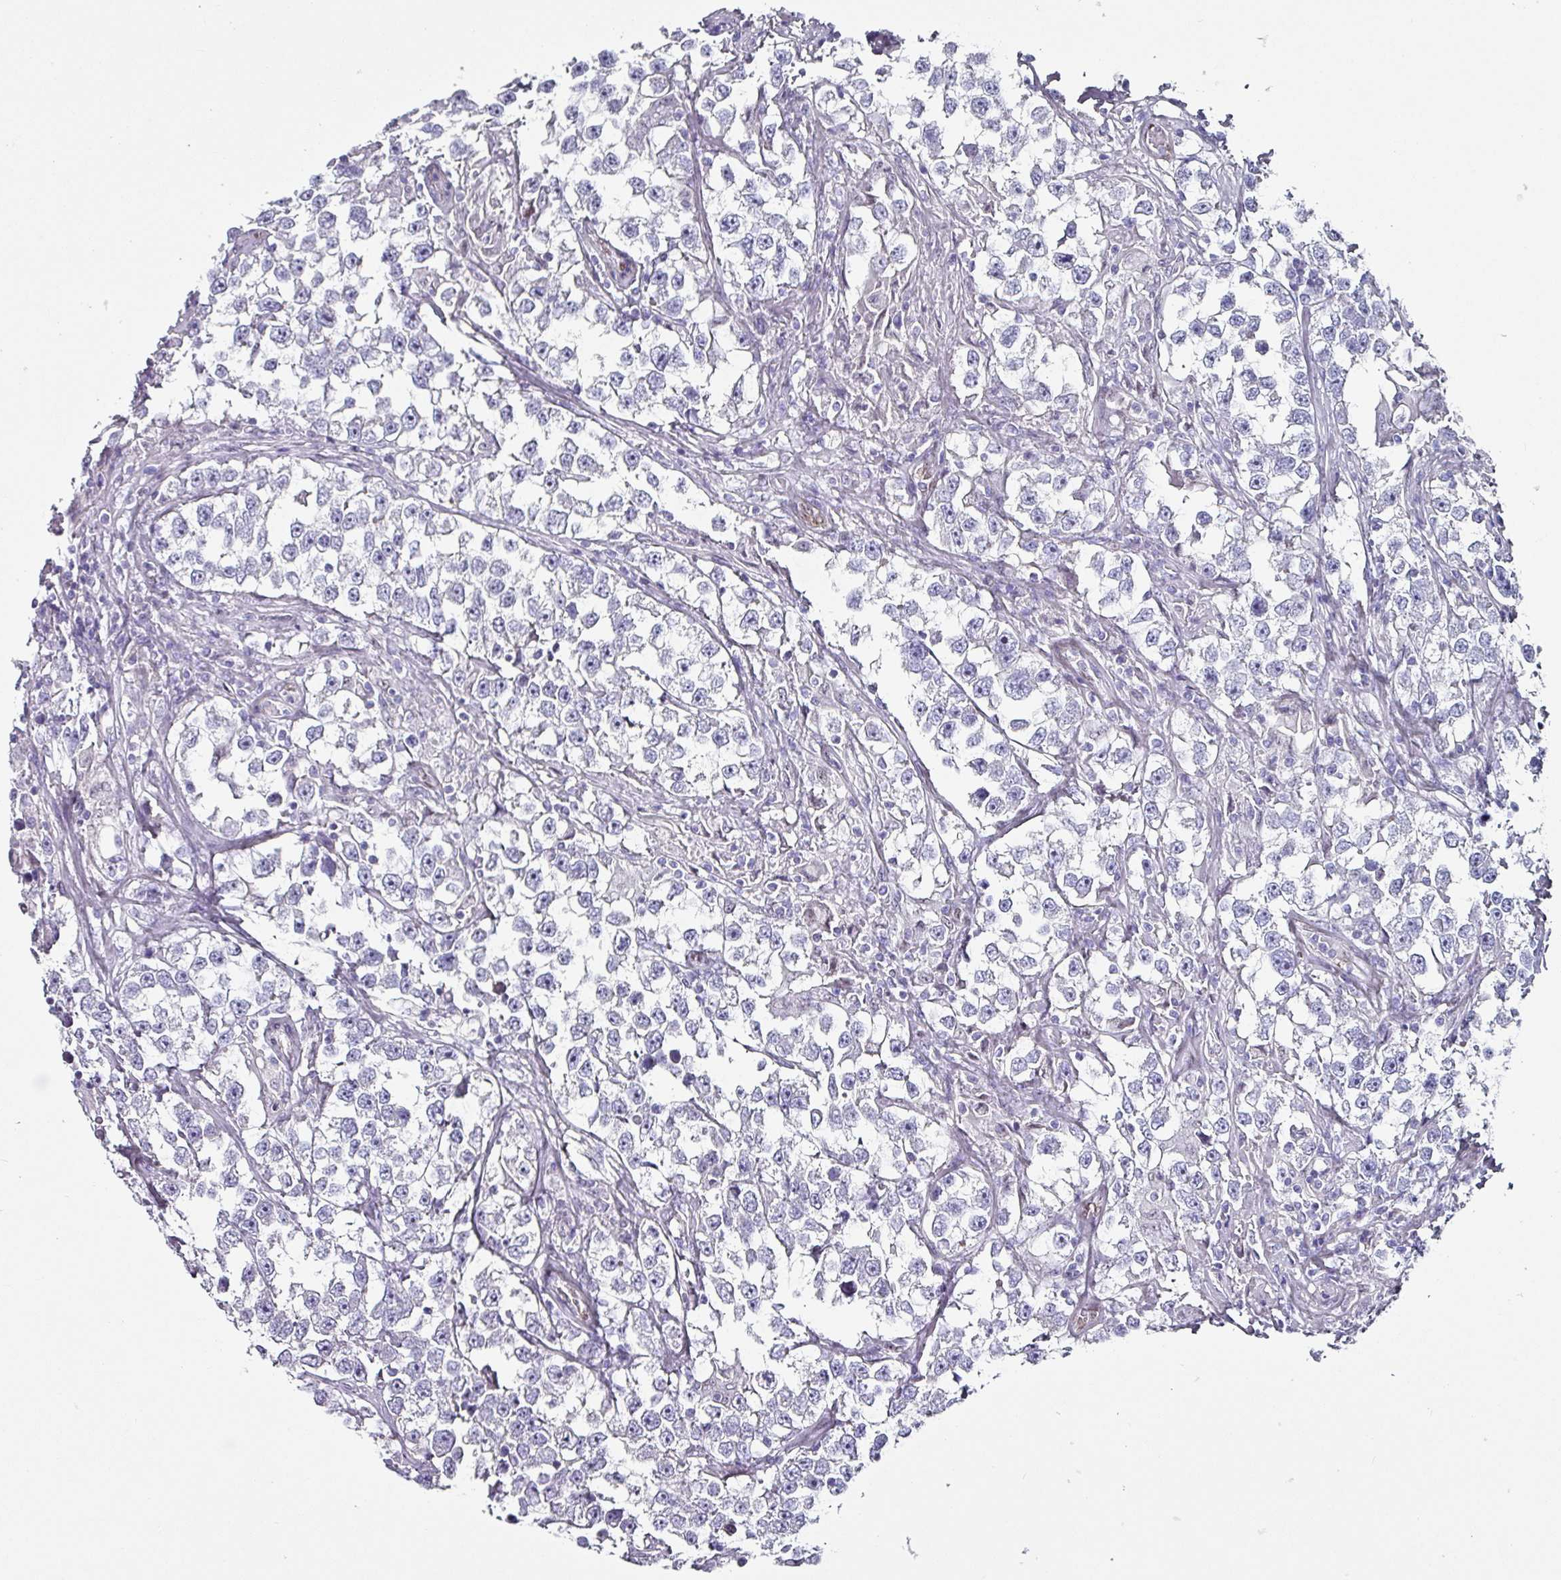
{"staining": {"intensity": "negative", "quantity": "none", "location": "none"}, "tissue": "testis cancer", "cell_type": "Tumor cells", "image_type": "cancer", "snomed": [{"axis": "morphology", "description": "Seminoma, NOS"}, {"axis": "topography", "description": "Testis"}], "caption": "DAB immunohistochemical staining of human seminoma (testis) reveals no significant positivity in tumor cells. The staining was performed using DAB to visualize the protein expression in brown, while the nuclei were stained in blue with hematoxylin (Magnification: 20x).", "gene": "ZNF816-ZNF321P", "patient": {"sex": "male", "age": 46}}